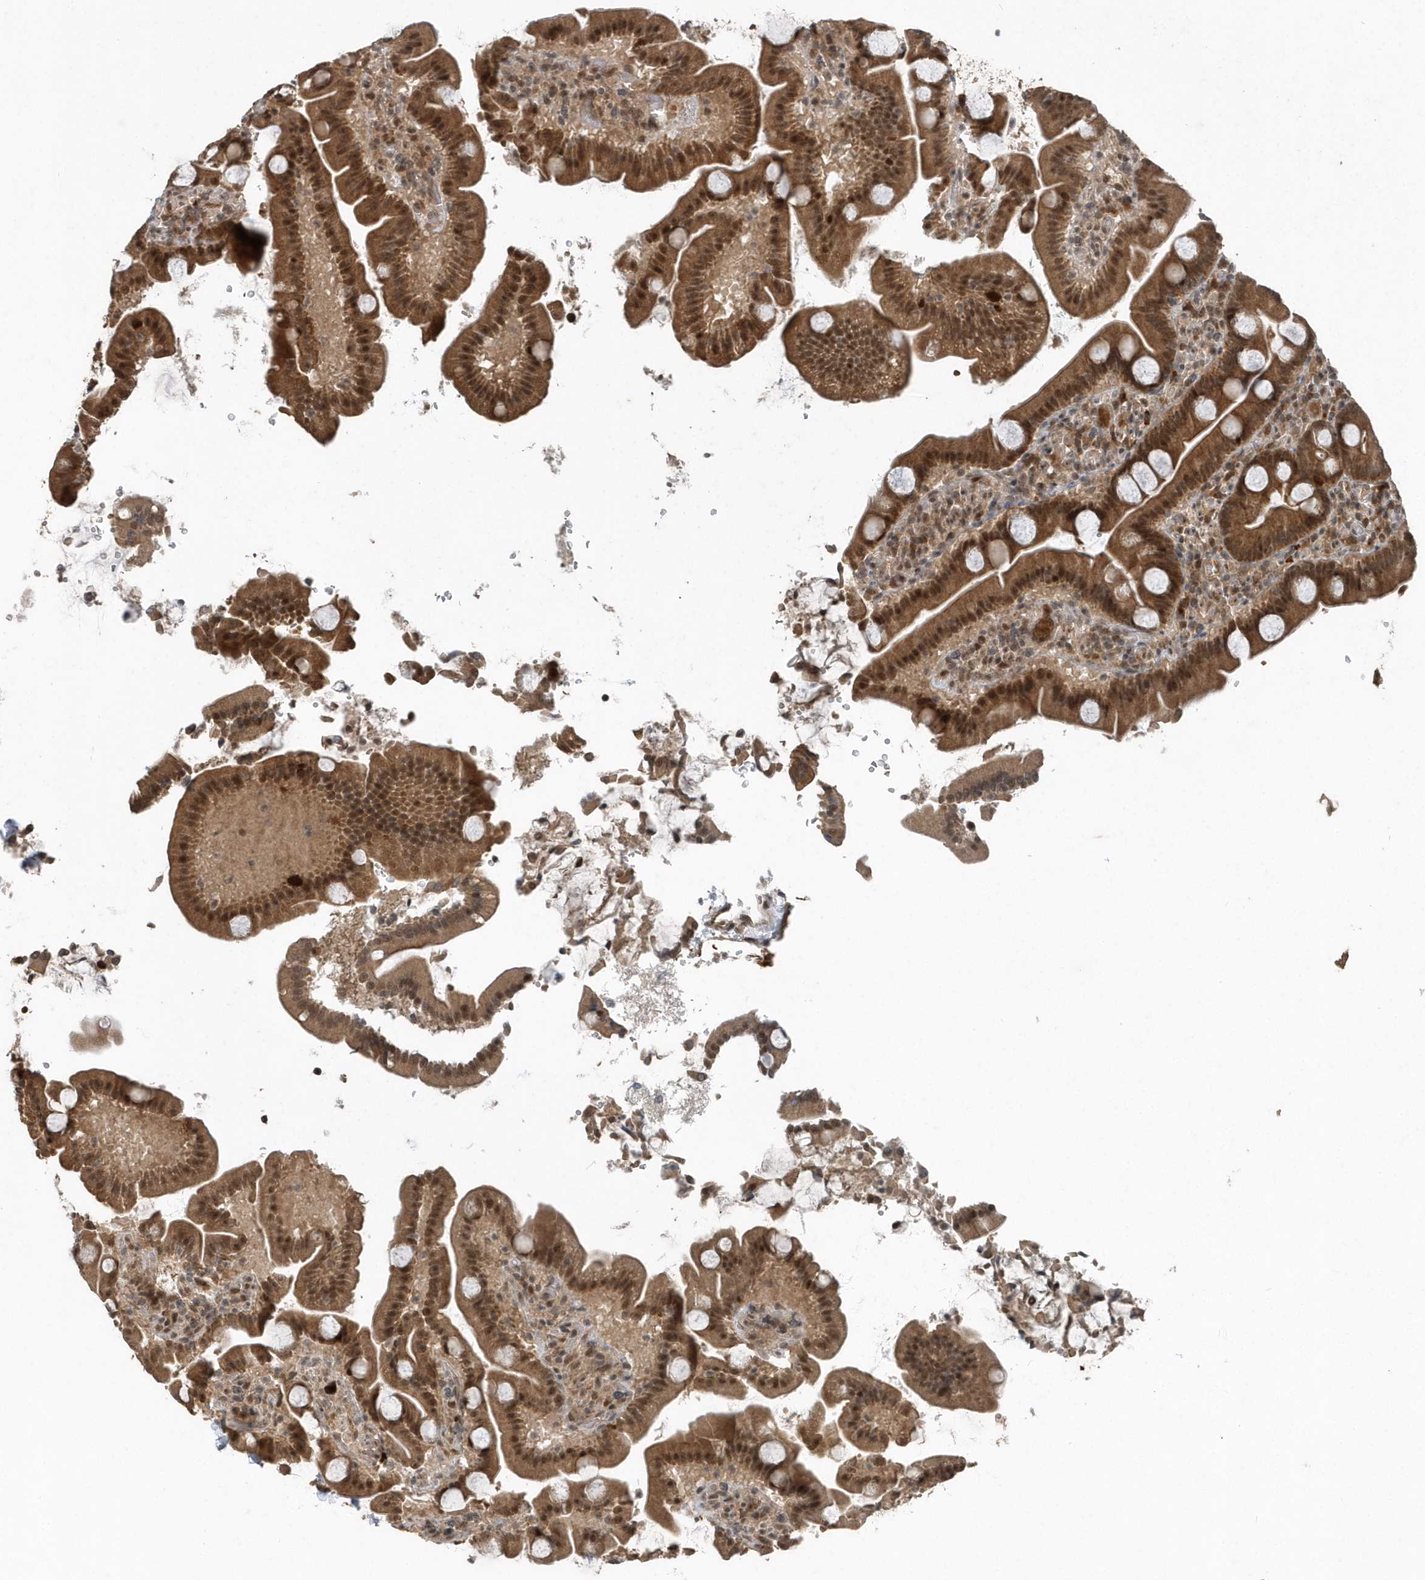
{"staining": {"intensity": "strong", "quantity": ">75%", "location": "cytoplasmic/membranous,nuclear"}, "tissue": "duodenum", "cell_type": "Glandular cells", "image_type": "normal", "snomed": [{"axis": "morphology", "description": "Normal tissue, NOS"}, {"axis": "topography", "description": "Duodenum"}], "caption": "Brown immunohistochemical staining in benign human duodenum demonstrates strong cytoplasmic/membranous,nuclear positivity in approximately >75% of glandular cells. (DAB (3,3'-diaminobenzidine) IHC, brown staining for protein, blue staining for nuclei).", "gene": "QTRT2", "patient": {"sex": "male", "age": 55}}